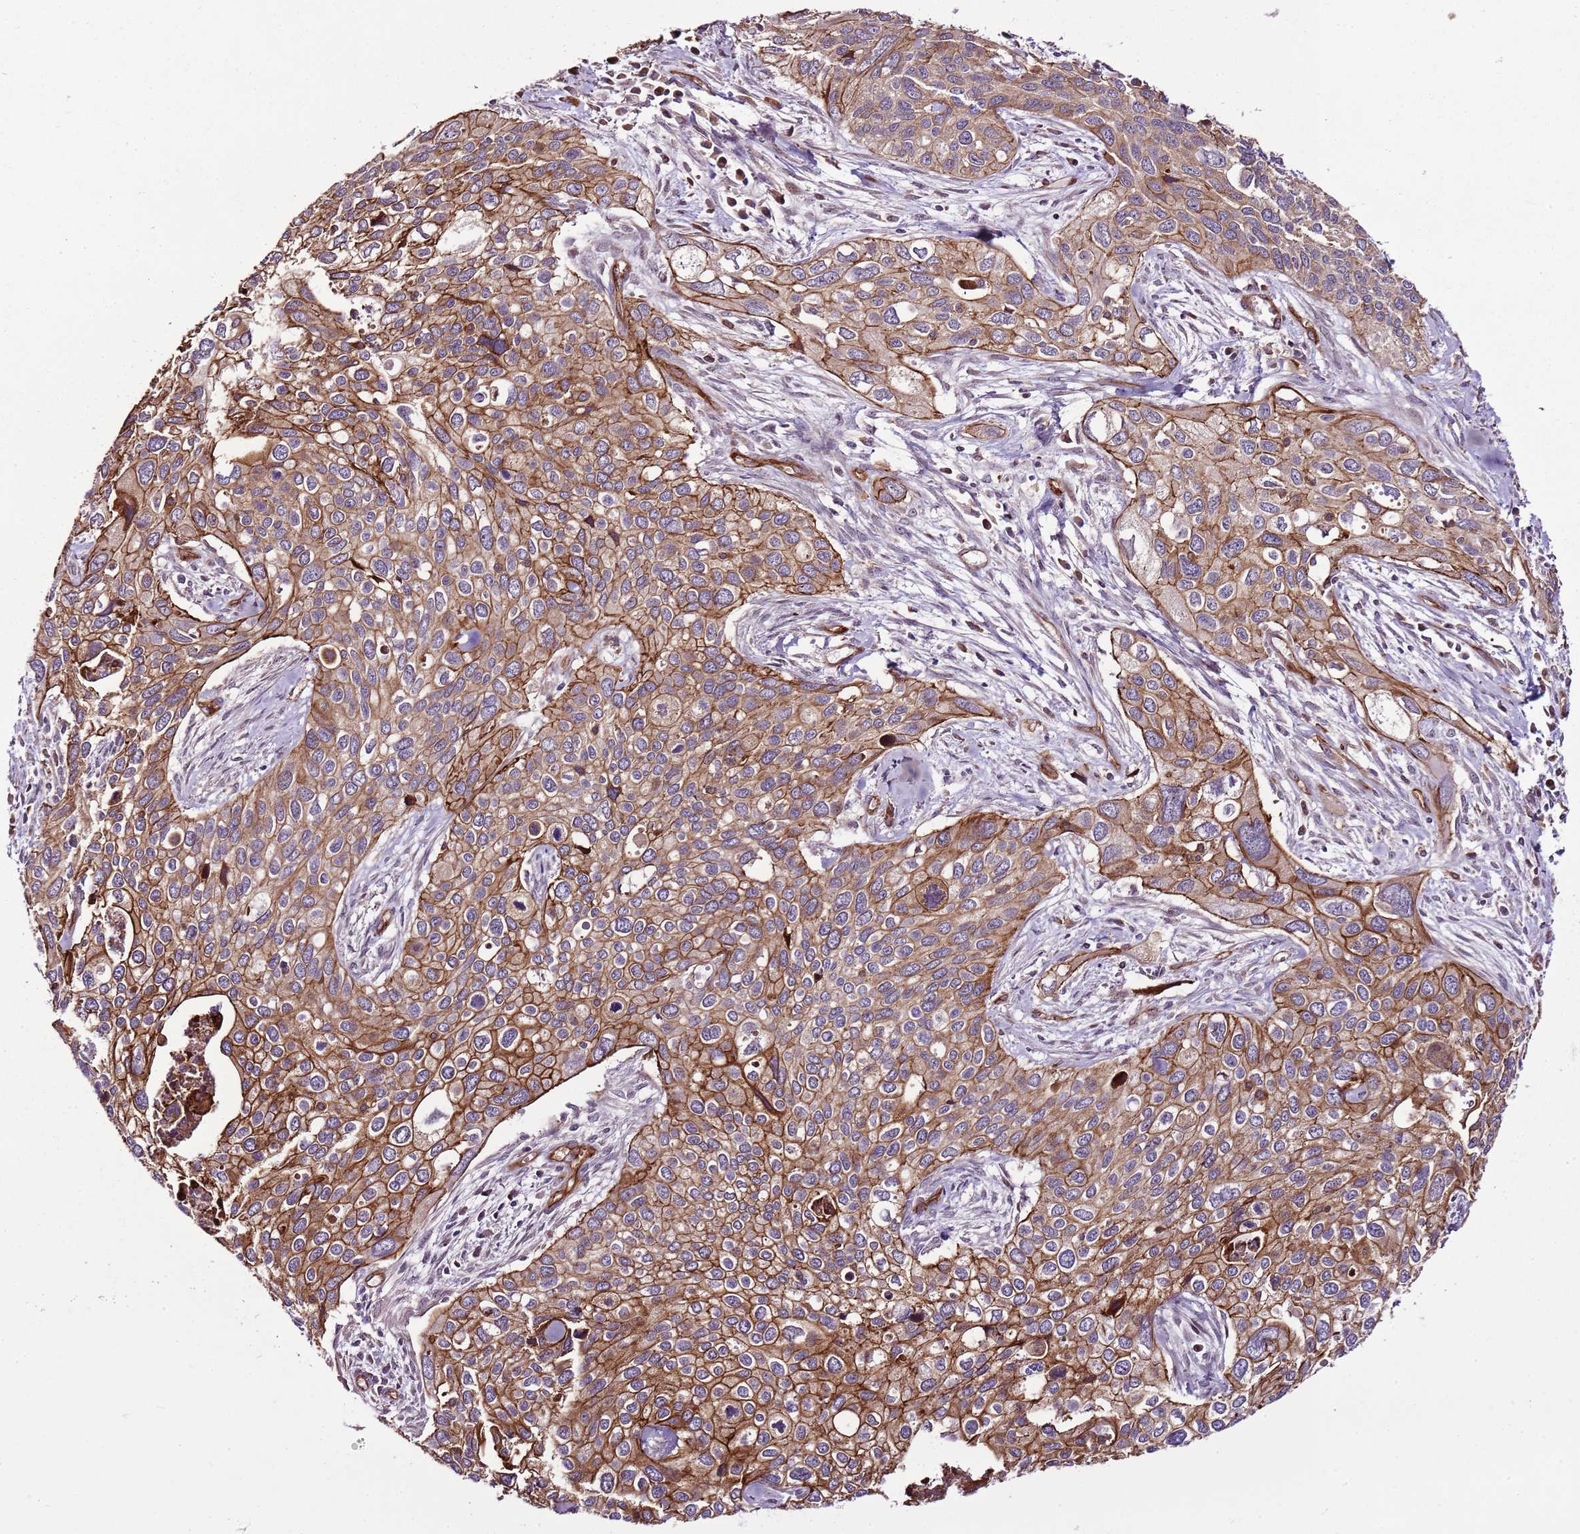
{"staining": {"intensity": "moderate", "quantity": ">75%", "location": "cytoplasmic/membranous"}, "tissue": "cervical cancer", "cell_type": "Tumor cells", "image_type": "cancer", "snomed": [{"axis": "morphology", "description": "Squamous cell carcinoma, NOS"}, {"axis": "topography", "description": "Cervix"}], "caption": "DAB immunohistochemical staining of cervical squamous cell carcinoma shows moderate cytoplasmic/membranous protein expression in approximately >75% of tumor cells.", "gene": "ZNF827", "patient": {"sex": "female", "age": 55}}